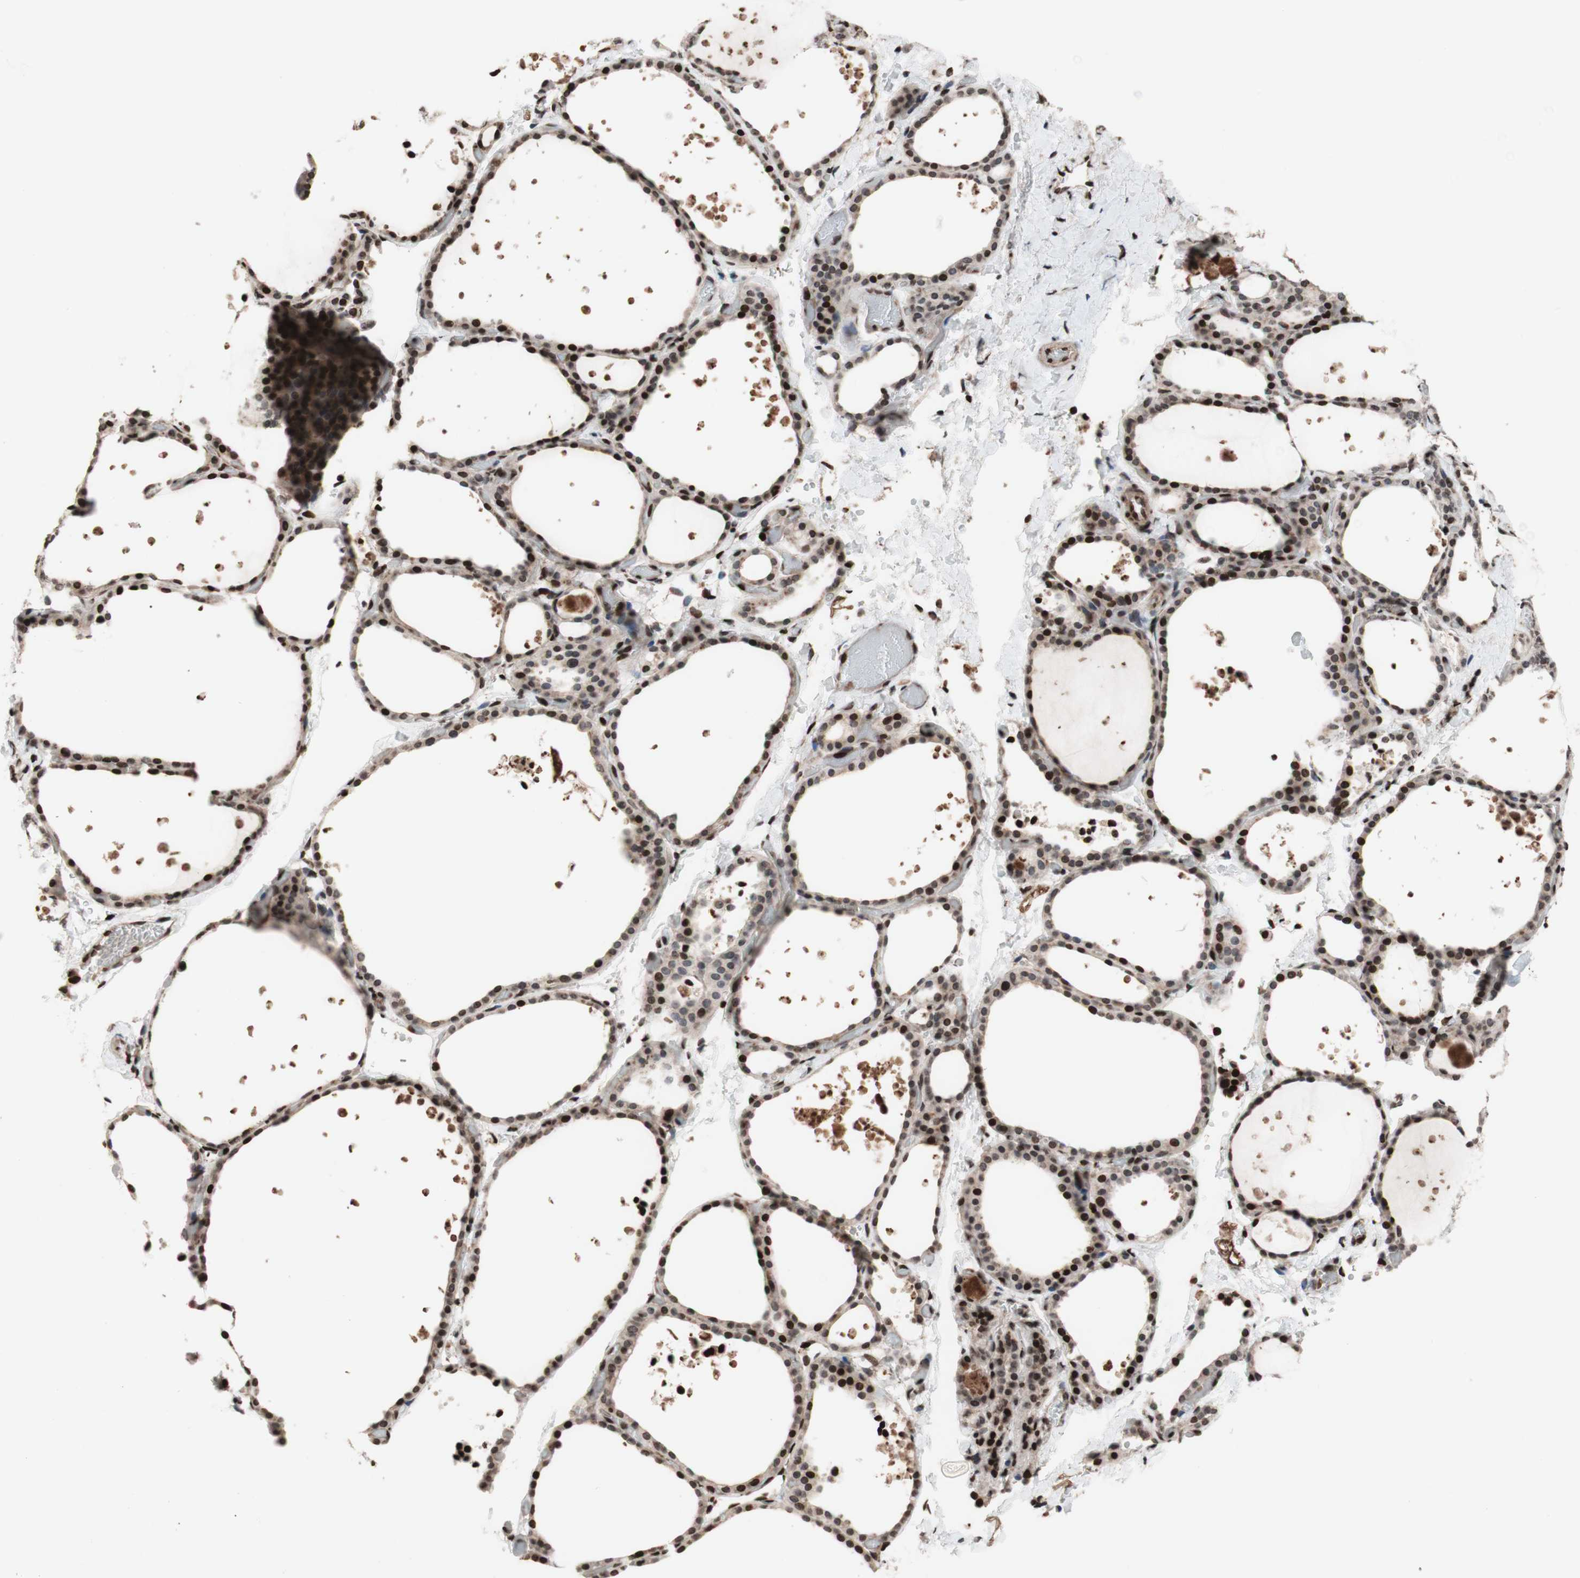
{"staining": {"intensity": "strong", "quantity": ">75%", "location": "cytoplasmic/membranous,nuclear"}, "tissue": "thyroid gland", "cell_type": "Glandular cells", "image_type": "normal", "snomed": [{"axis": "morphology", "description": "Normal tissue, NOS"}, {"axis": "topography", "description": "Thyroid gland"}], "caption": "Strong cytoplasmic/membranous,nuclear protein staining is present in about >75% of glandular cells in thyroid gland. (brown staining indicates protein expression, while blue staining denotes nuclei).", "gene": "POLA1", "patient": {"sex": "female", "age": 44}}